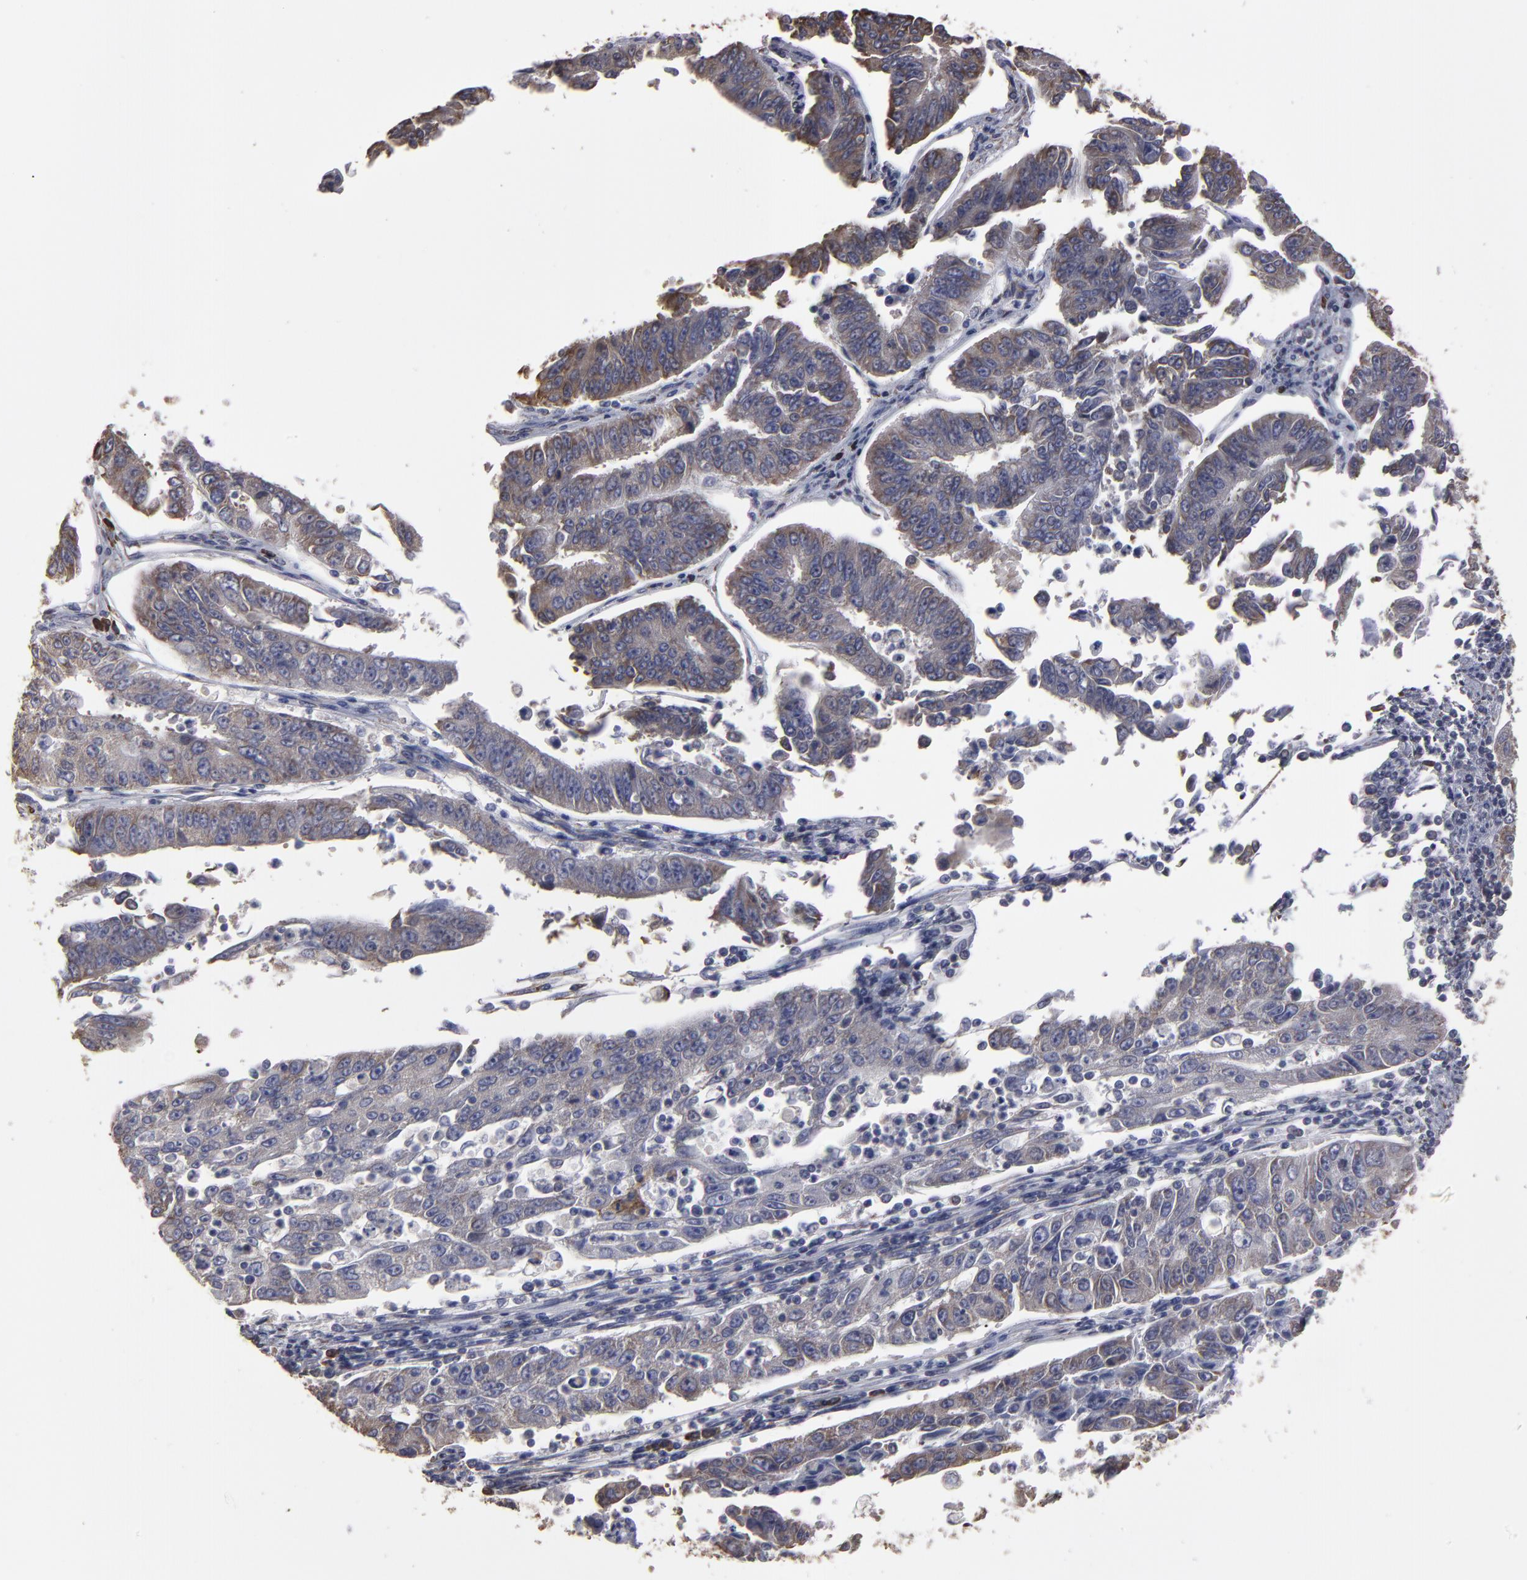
{"staining": {"intensity": "moderate", "quantity": ">75%", "location": "cytoplasmic/membranous"}, "tissue": "endometrial cancer", "cell_type": "Tumor cells", "image_type": "cancer", "snomed": [{"axis": "morphology", "description": "Adenocarcinoma, NOS"}, {"axis": "topography", "description": "Endometrium"}], "caption": "Adenocarcinoma (endometrial) stained with a brown dye exhibits moderate cytoplasmic/membranous positive positivity in approximately >75% of tumor cells.", "gene": "SND1", "patient": {"sex": "female", "age": 42}}